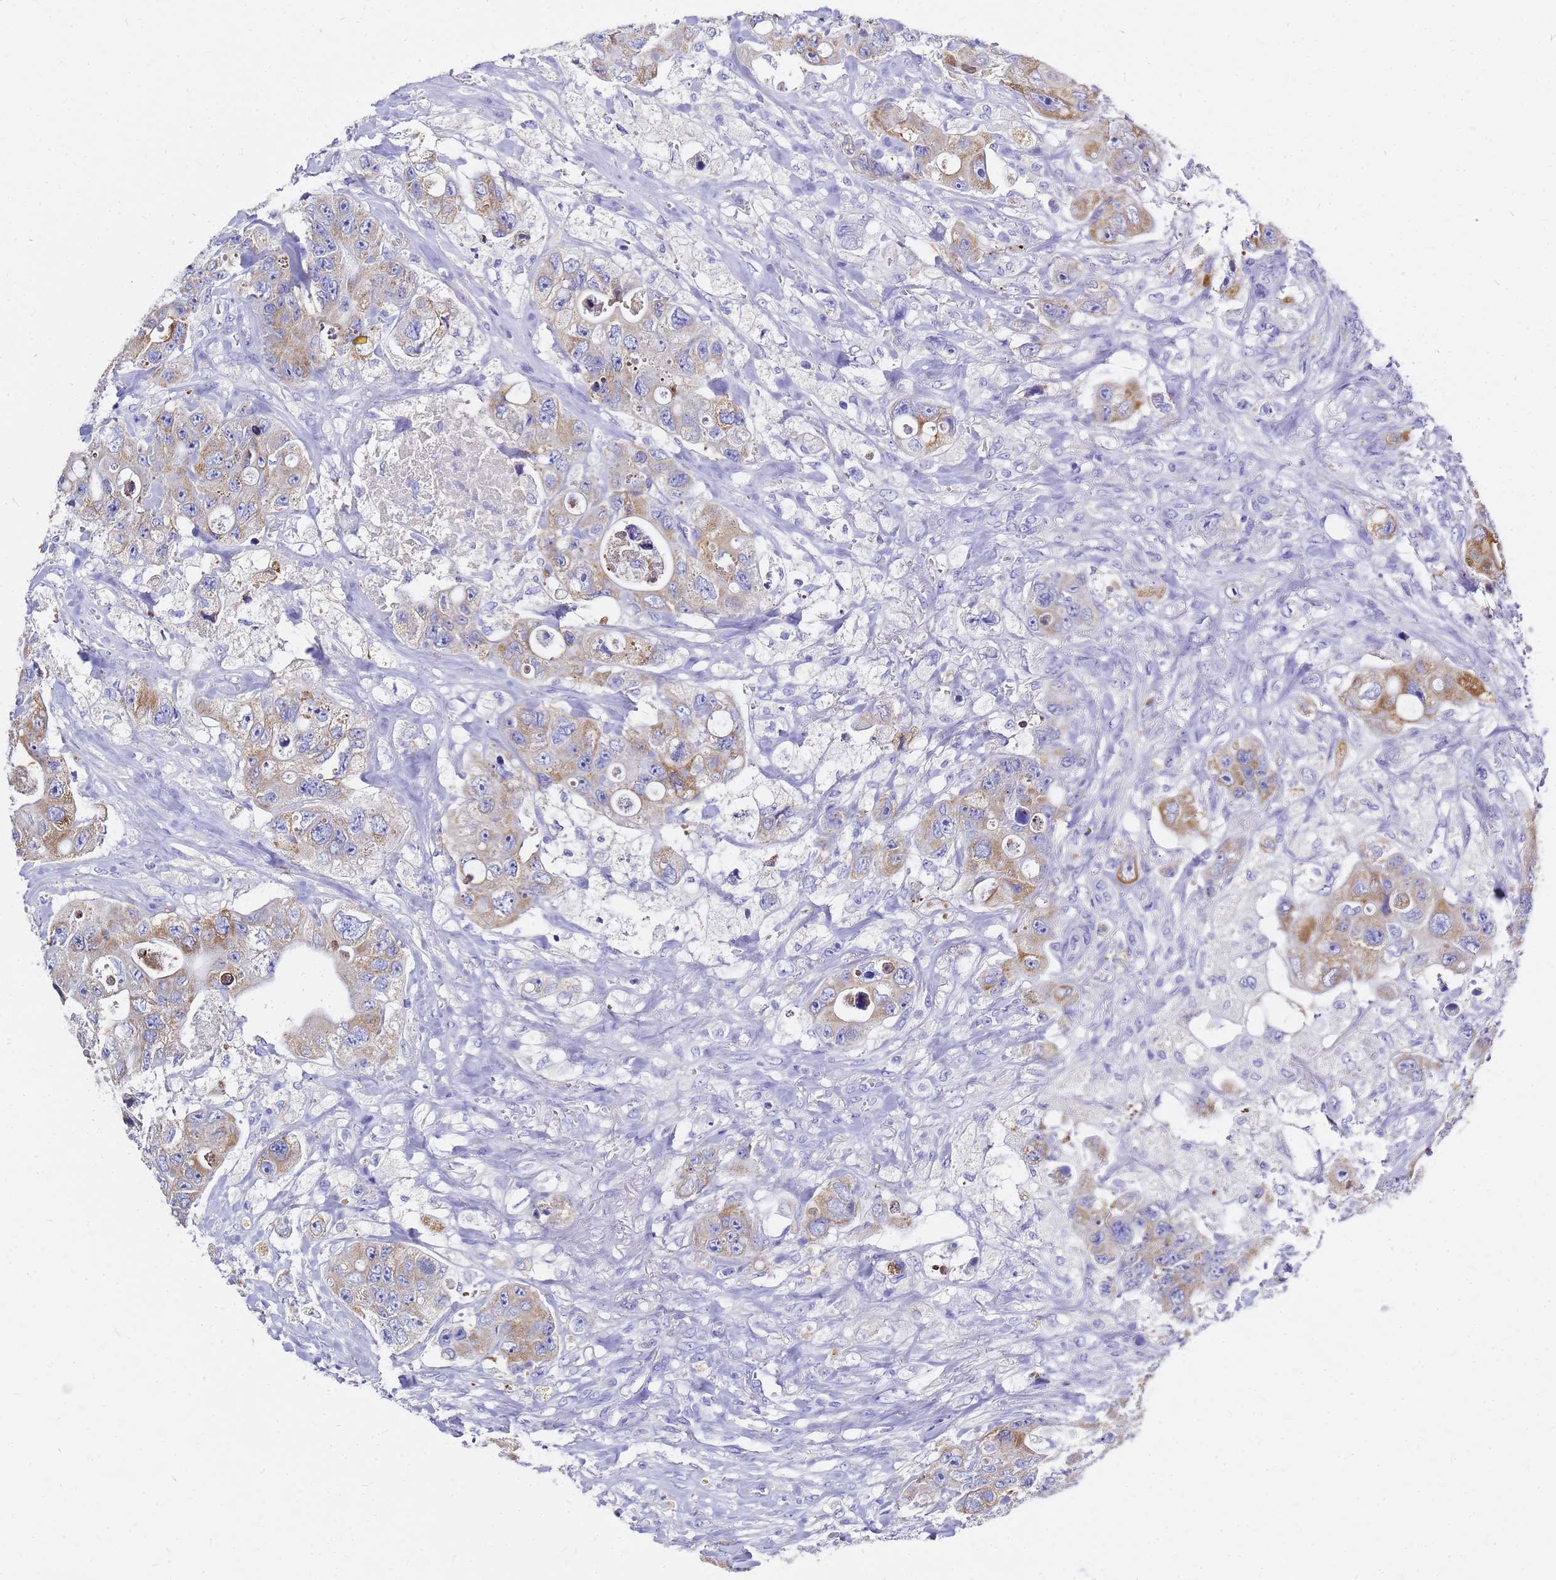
{"staining": {"intensity": "moderate", "quantity": ">75%", "location": "cytoplasmic/membranous"}, "tissue": "colorectal cancer", "cell_type": "Tumor cells", "image_type": "cancer", "snomed": [{"axis": "morphology", "description": "Adenocarcinoma, NOS"}, {"axis": "topography", "description": "Colon"}], "caption": "Approximately >75% of tumor cells in colorectal cancer (adenocarcinoma) exhibit moderate cytoplasmic/membranous protein staining as visualized by brown immunohistochemical staining.", "gene": "OR52E2", "patient": {"sex": "female", "age": 46}}